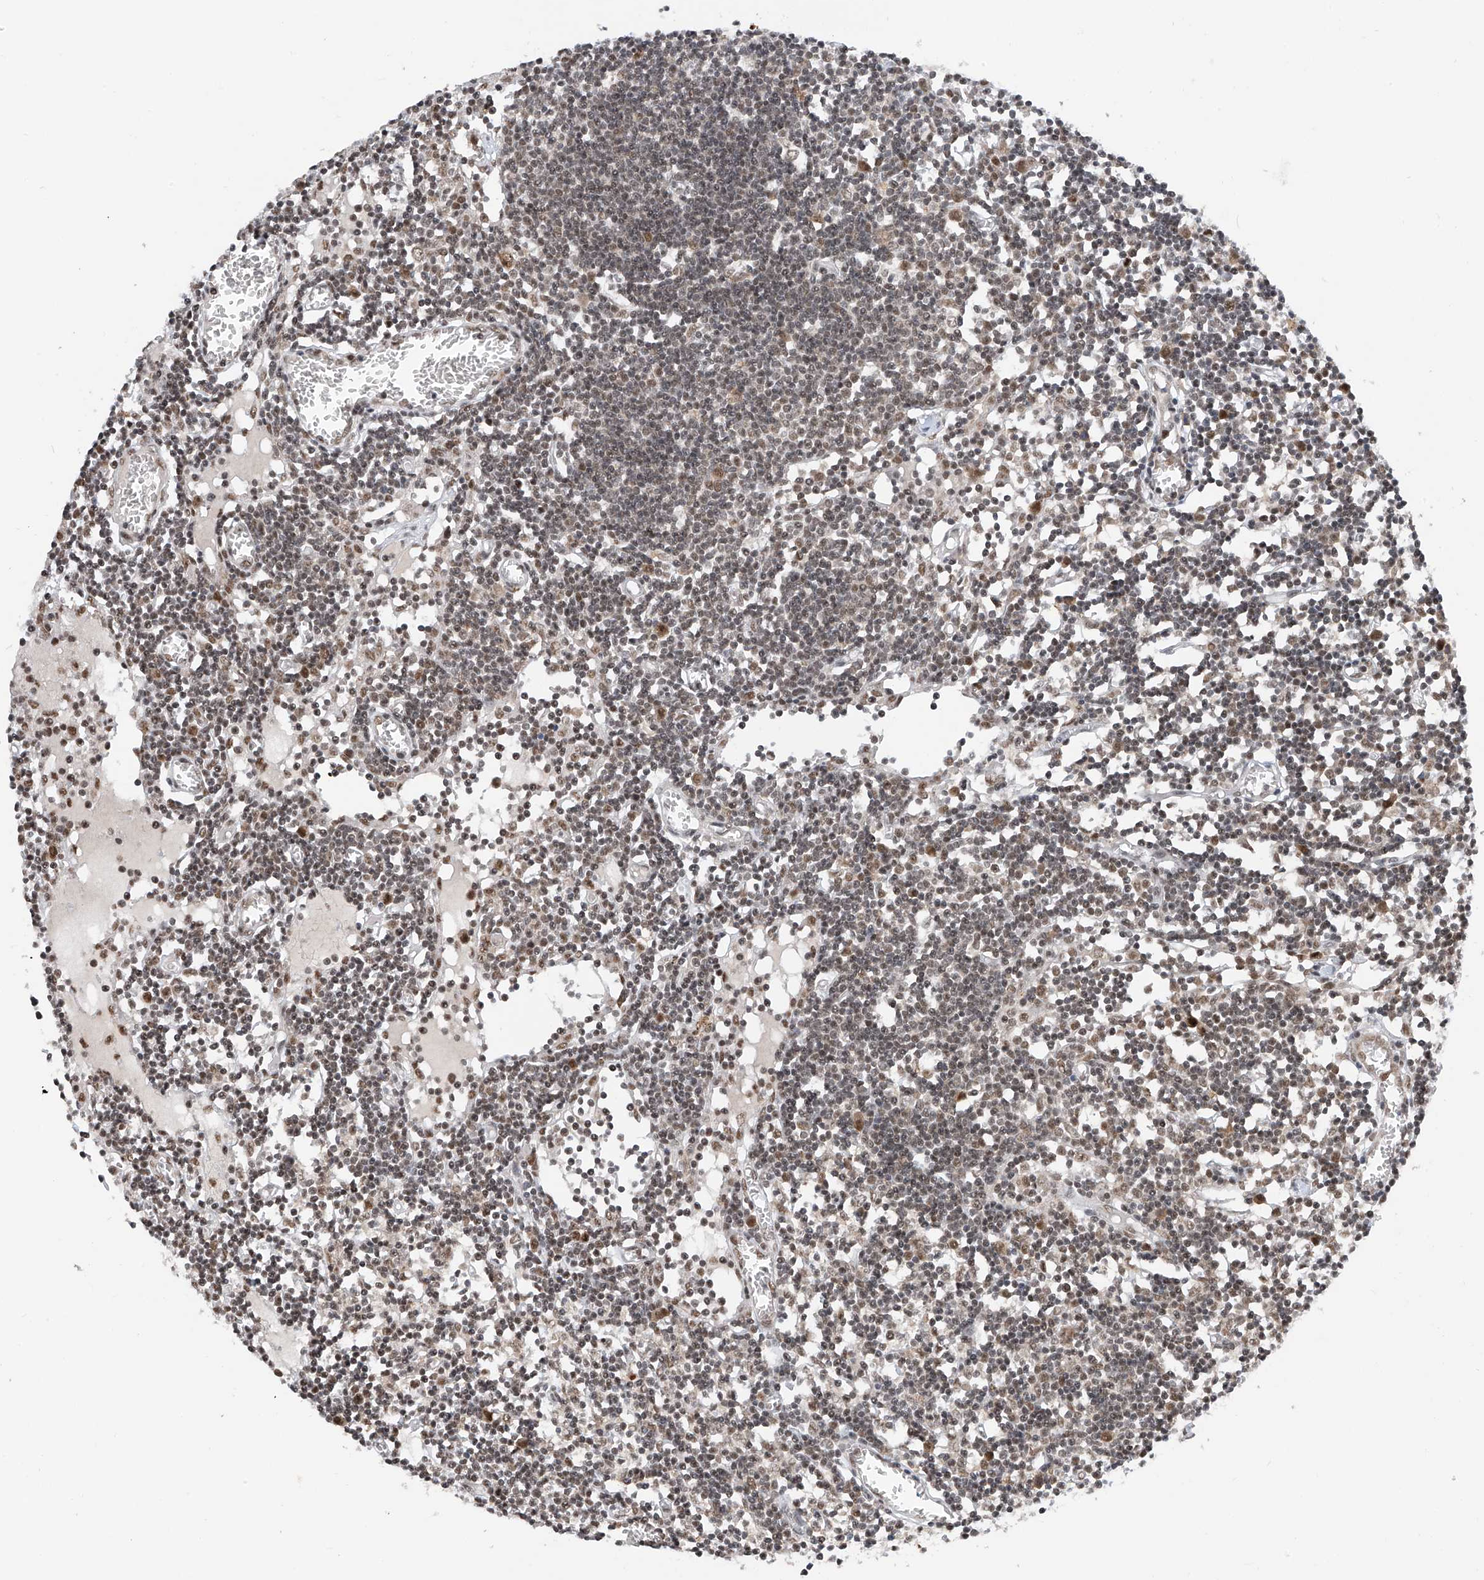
{"staining": {"intensity": "moderate", "quantity": "<25%", "location": "nuclear"}, "tissue": "lymph node", "cell_type": "Germinal center cells", "image_type": "normal", "snomed": [{"axis": "morphology", "description": "Normal tissue, NOS"}, {"axis": "topography", "description": "Lymph node"}], "caption": "IHC histopathology image of benign human lymph node stained for a protein (brown), which displays low levels of moderate nuclear expression in about <25% of germinal center cells.", "gene": "RPAIN", "patient": {"sex": "female", "age": 11}}